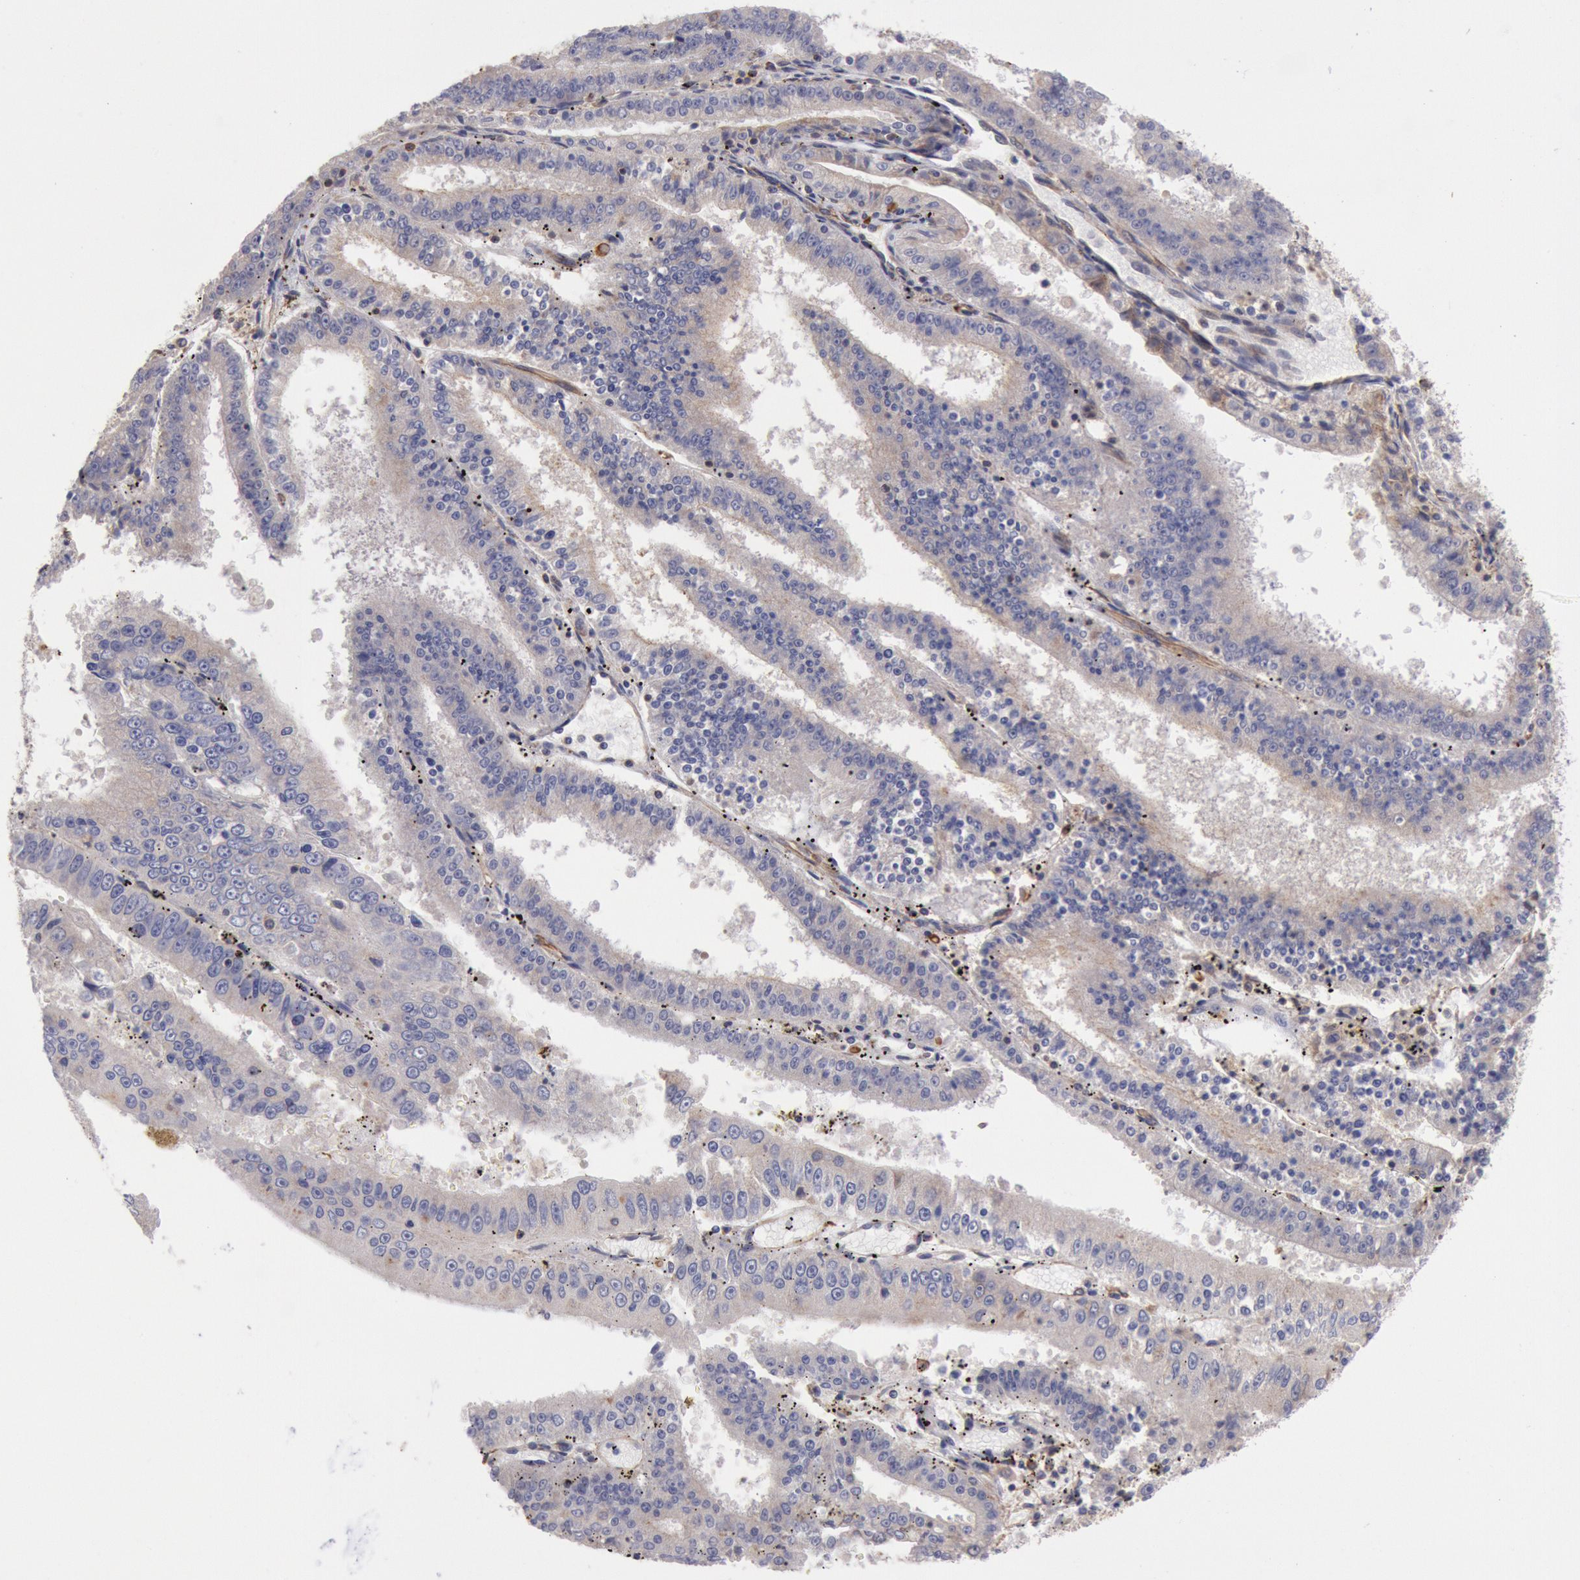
{"staining": {"intensity": "weak", "quantity": "<25%", "location": "cytoplasmic/membranous"}, "tissue": "endometrial cancer", "cell_type": "Tumor cells", "image_type": "cancer", "snomed": [{"axis": "morphology", "description": "Adenocarcinoma, NOS"}, {"axis": "topography", "description": "Endometrium"}], "caption": "Endometrial adenocarcinoma stained for a protein using IHC shows no staining tumor cells.", "gene": "RNF139", "patient": {"sex": "female", "age": 66}}